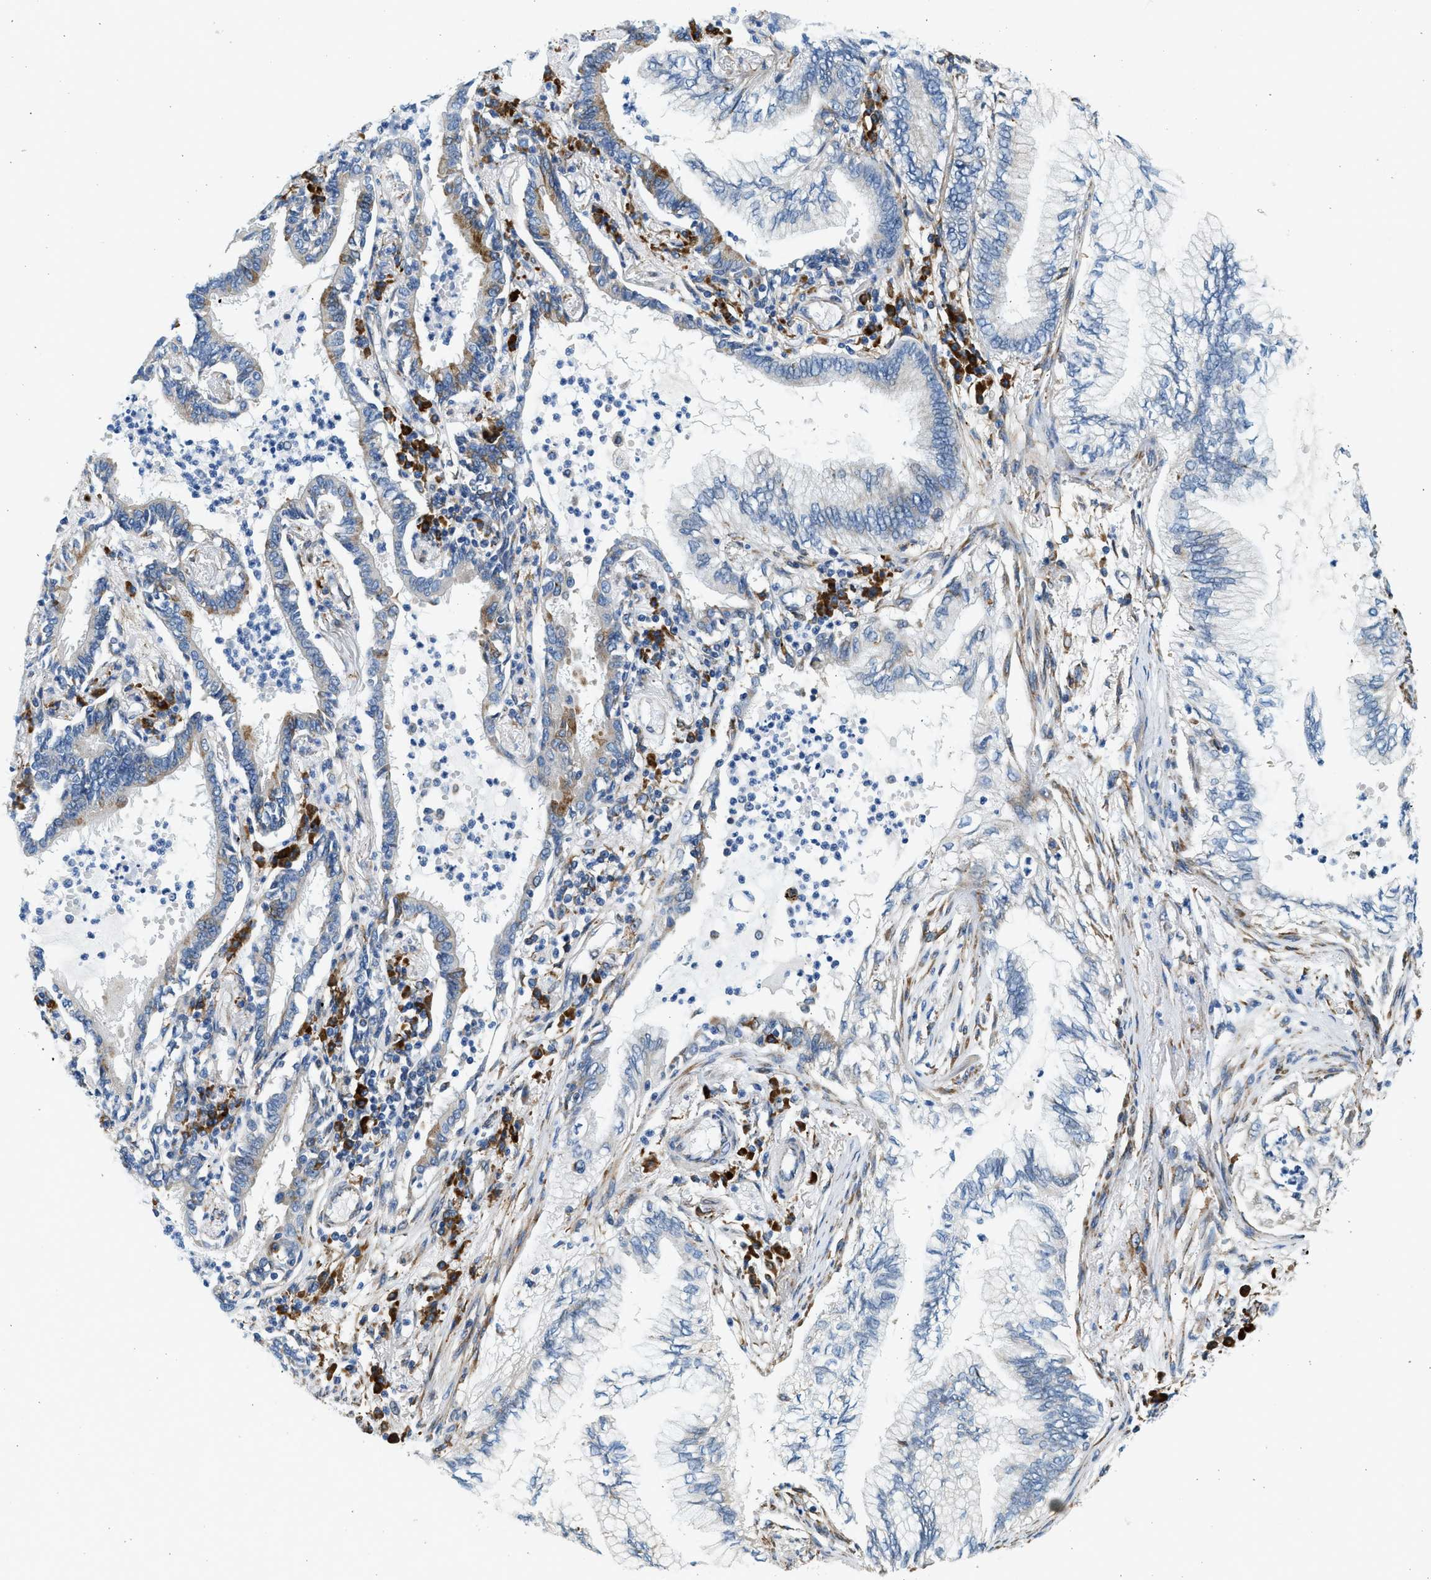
{"staining": {"intensity": "moderate", "quantity": "<25%", "location": "cytoplasmic/membranous"}, "tissue": "lung cancer", "cell_type": "Tumor cells", "image_type": "cancer", "snomed": [{"axis": "morphology", "description": "Normal tissue, NOS"}, {"axis": "morphology", "description": "Adenocarcinoma, NOS"}, {"axis": "topography", "description": "Bronchus"}, {"axis": "topography", "description": "Lung"}], "caption": "Tumor cells reveal moderate cytoplasmic/membranous positivity in approximately <25% of cells in lung adenocarcinoma.", "gene": "CNTN6", "patient": {"sex": "female", "age": 70}}